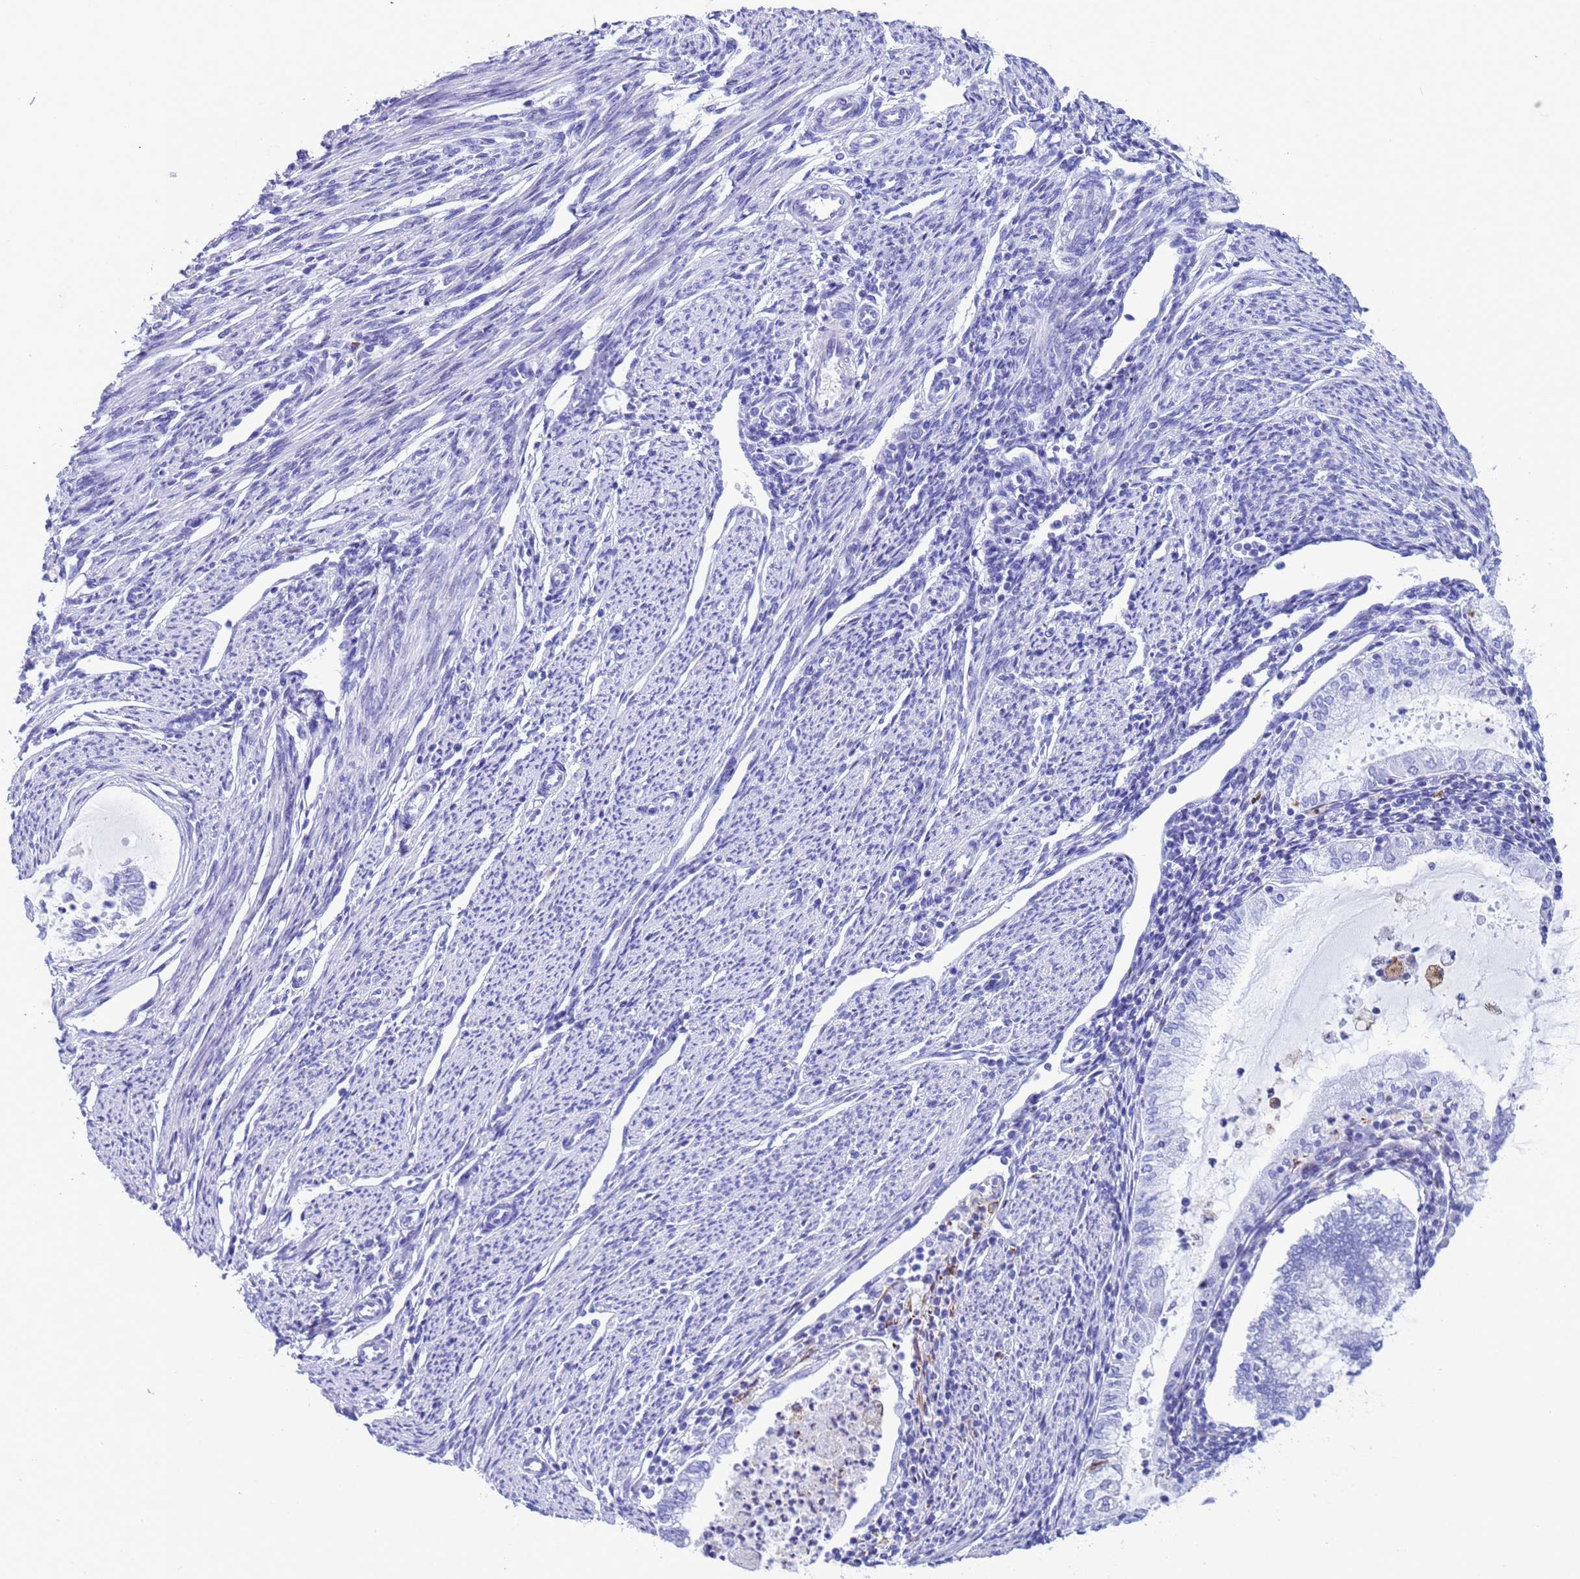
{"staining": {"intensity": "negative", "quantity": "none", "location": "none"}, "tissue": "endometrial cancer", "cell_type": "Tumor cells", "image_type": "cancer", "snomed": [{"axis": "morphology", "description": "Adenocarcinoma, NOS"}, {"axis": "topography", "description": "Endometrium"}], "caption": "Tumor cells show no significant protein positivity in endometrial cancer (adenocarcinoma). (DAB IHC, high magnification).", "gene": "POP5", "patient": {"sex": "female", "age": 79}}